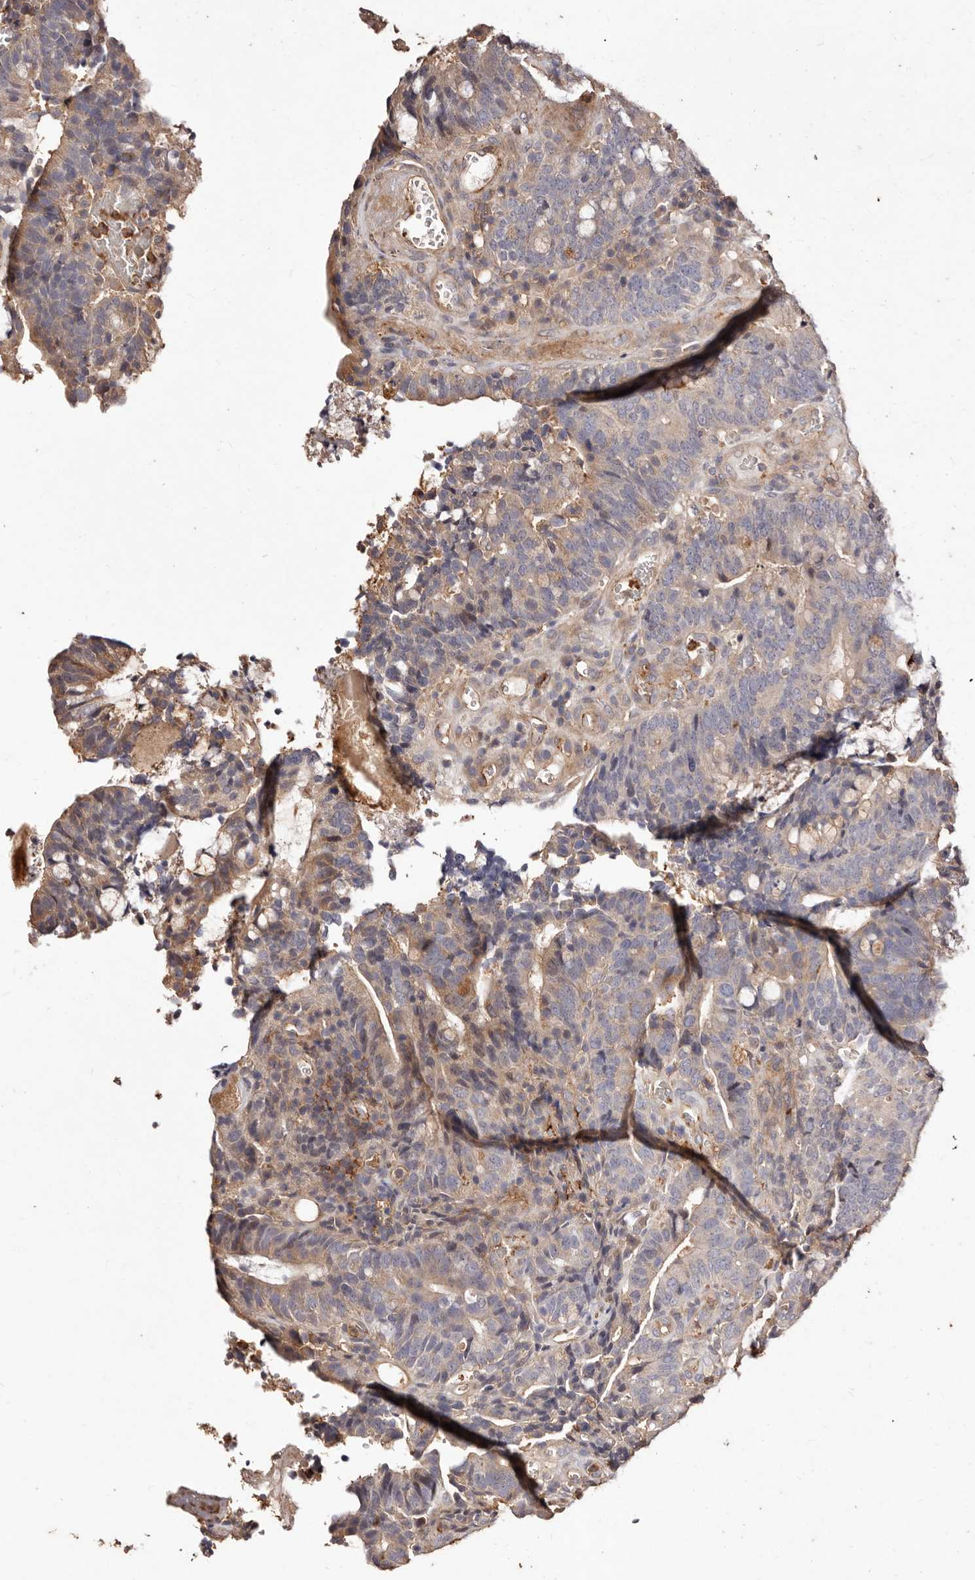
{"staining": {"intensity": "weak", "quantity": "<25%", "location": "cytoplasmic/membranous"}, "tissue": "colorectal cancer", "cell_type": "Tumor cells", "image_type": "cancer", "snomed": [{"axis": "morphology", "description": "Adenocarcinoma, NOS"}, {"axis": "topography", "description": "Colon"}], "caption": "Immunohistochemical staining of adenocarcinoma (colorectal) demonstrates no significant expression in tumor cells.", "gene": "CCL14", "patient": {"sex": "female", "age": 66}}